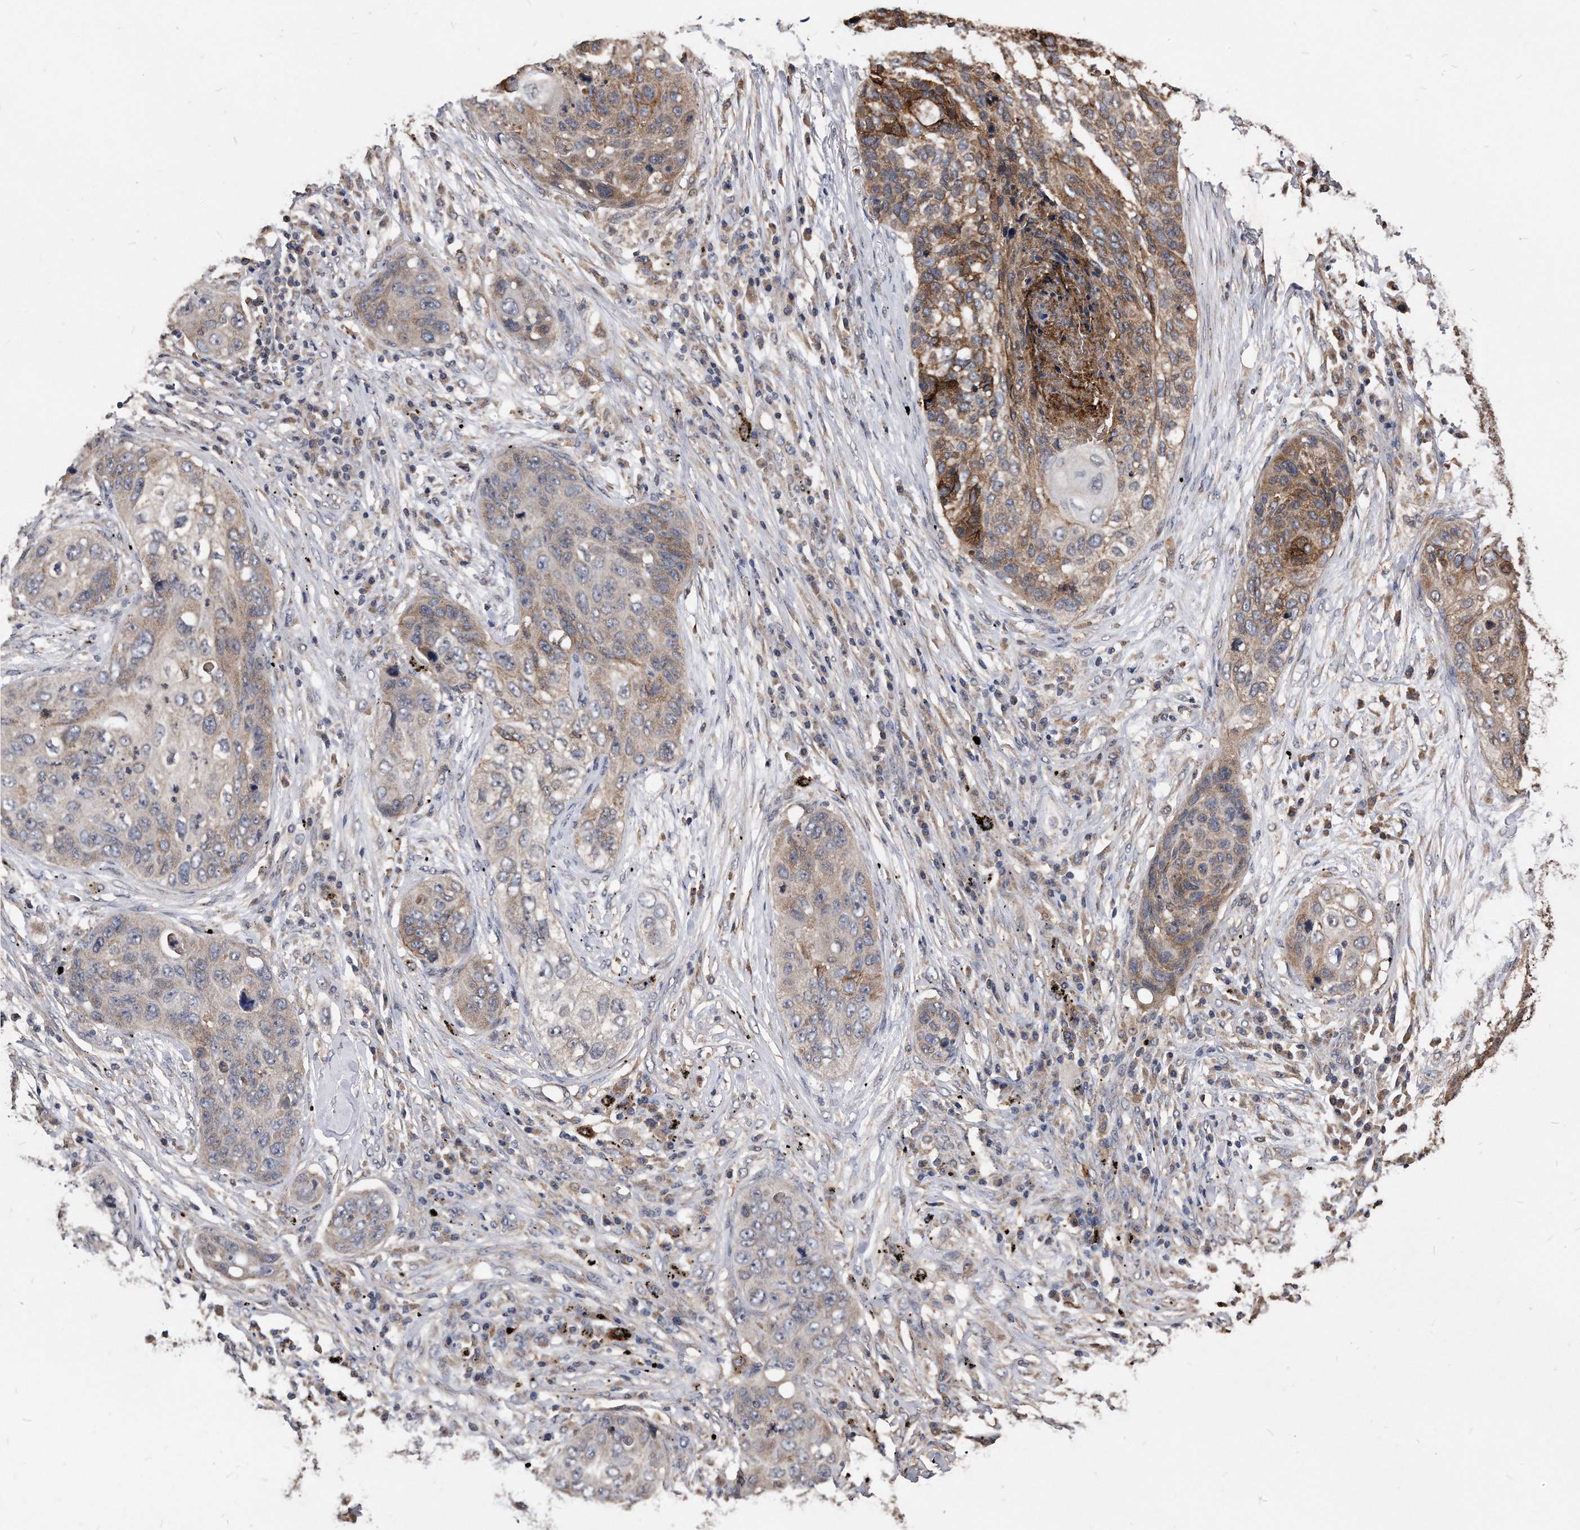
{"staining": {"intensity": "moderate", "quantity": "25%-75%", "location": "cytoplasmic/membranous"}, "tissue": "lung cancer", "cell_type": "Tumor cells", "image_type": "cancer", "snomed": [{"axis": "morphology", "description": "Squamous cell carcinoma, NOS"}, {"axis": "topography", "description": "Lung"}], "caption": "DAB immunohistochemical staining of human lung squamous cell carcinoma displays moderate cytoplasmic/membranous protein positivity in about 25%-75% of tumor cells.", "gene": "IL20RA", "patient": {"sex": "female", "age": 63}}